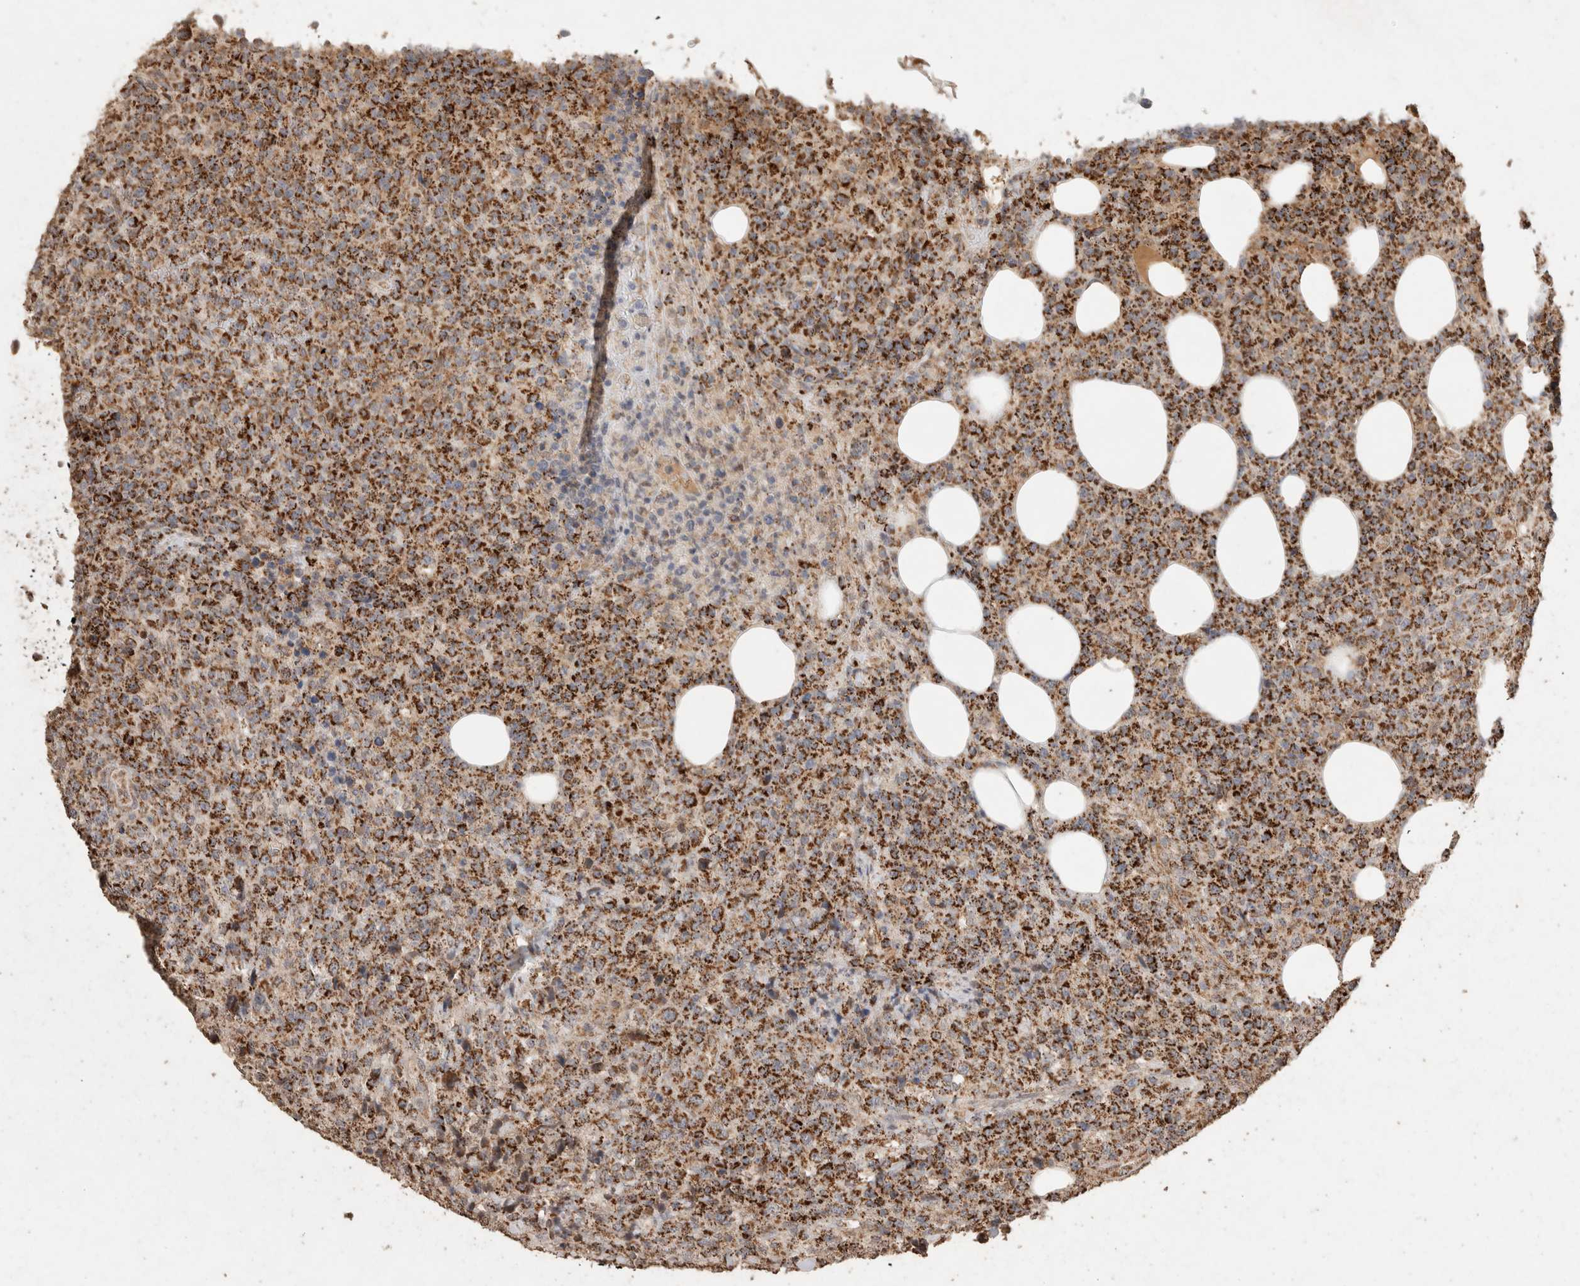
{"staining": {"intensity": "strong", "quantity": ">75%", "location": "cytoplasmic/membranous"}, "tissue": "lymphoma", "cell_type": "Tumor cells", "image_type": "cancer", "snomed": [{"axis": "morphology", "description": "Malignant lymphoma, non-Hodgkin's type, High grade"}, {"axis": "topography", "description": "Lymph node"}], "caption": "A high-resolution histopathology image shows immunohistochemistry (IHC) staining of lymphoma, which shows strong cytoplasmic/membranous positivity in approximately >75% of tumor cells. The protein is shown in brown color, while the nuclei are stained blue.", "gene": "ACADM", "patient": {"sex": "male", "age": 13}}